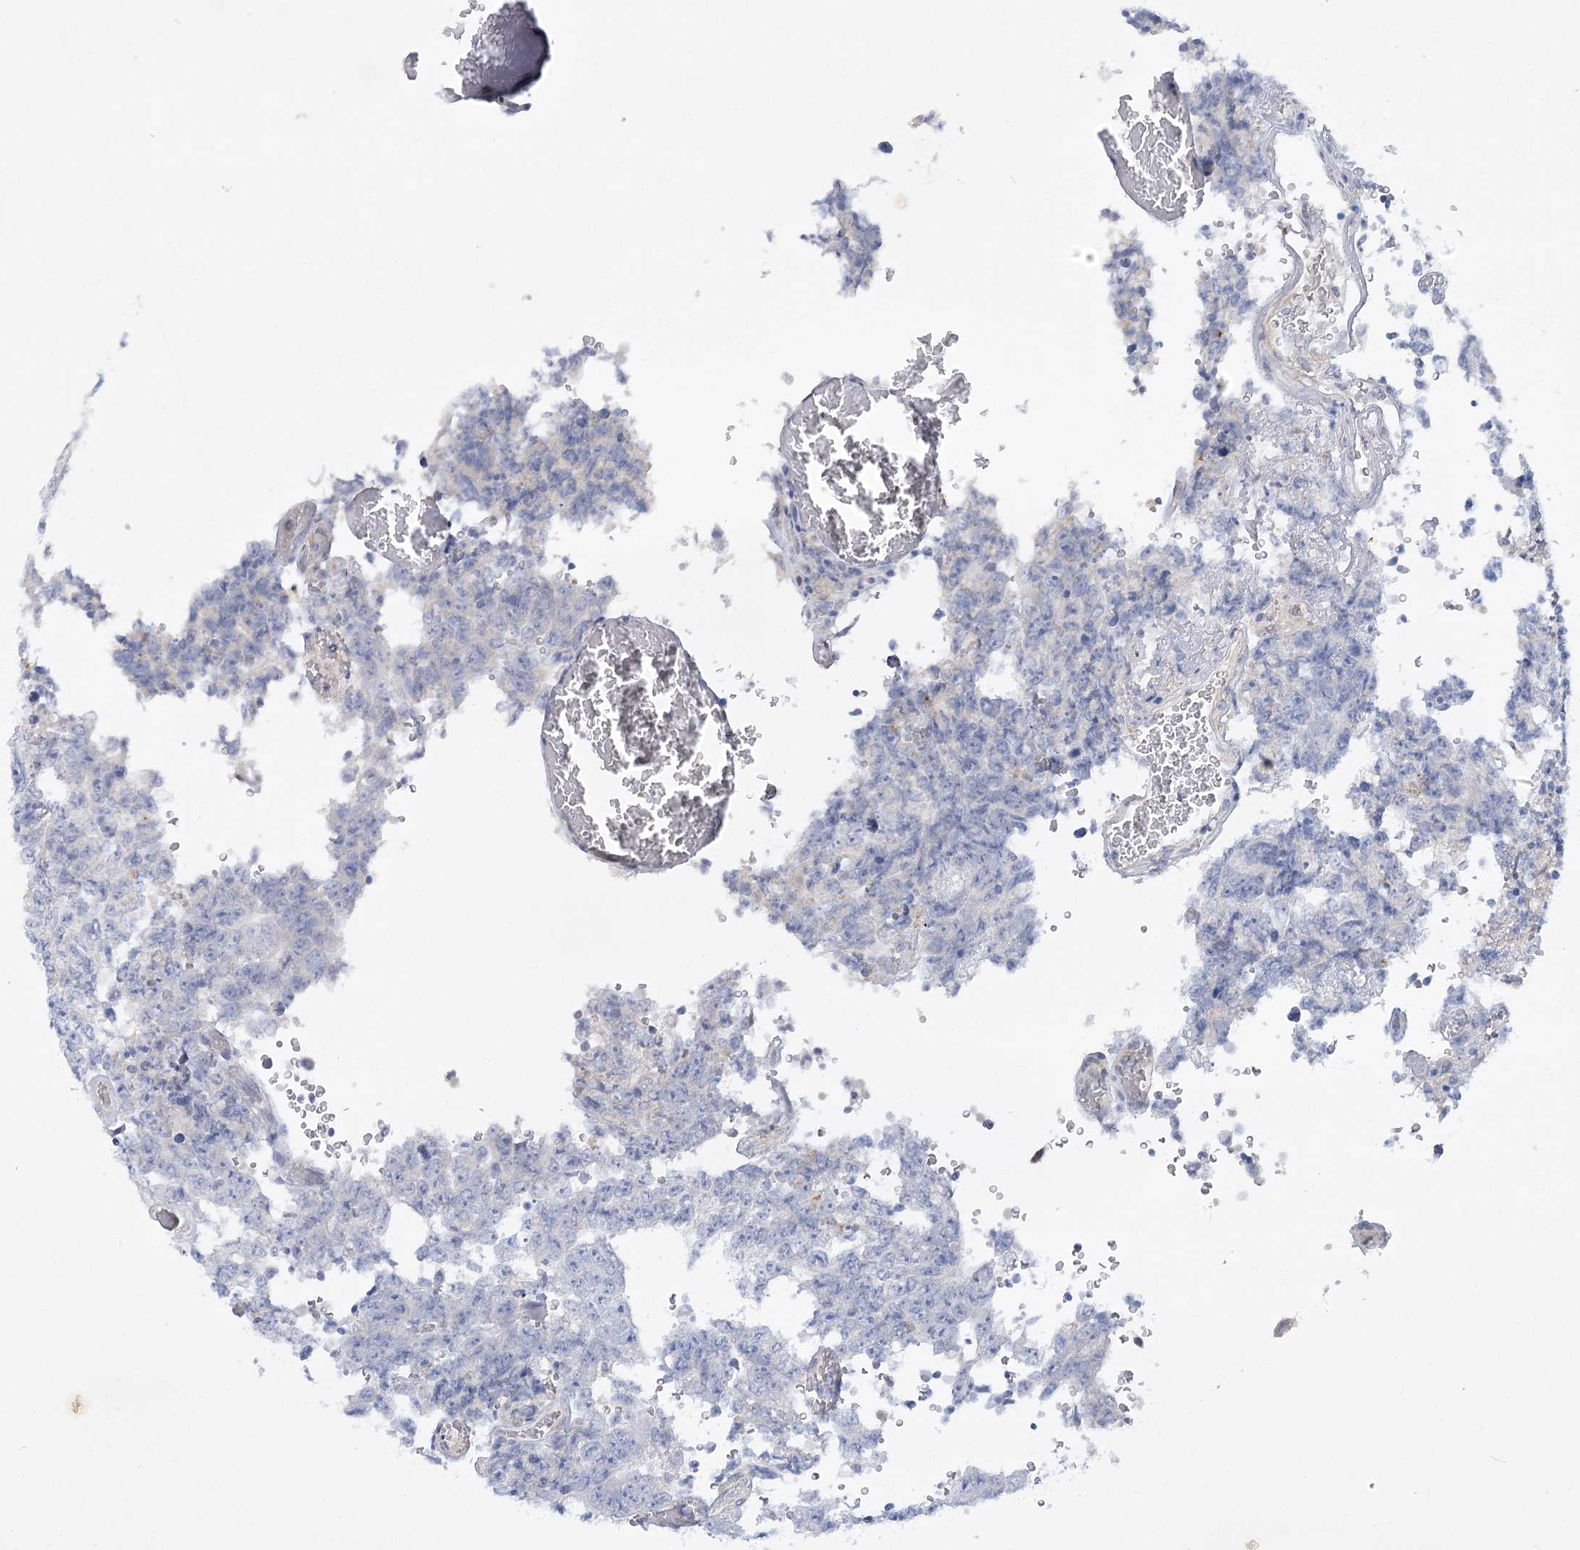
{"staining": {"intensity": "negative", "quantity": "none", "location": "none"}, "tissue": "testis cancer", "cell_type": "Tumor cells", "image_type": "cancer", "snomed": [{"axis": "morphology", "description": "Carcinoma, Embryonal, NOS"}, {"axis": "topography", "description": "Testis"}], "caption": "Immunohistochemical staining of testis cancer exhibits no significant positivity in tumor cells.", "gene": "AAMDC", "patient": {"sex": "male", "age": 26}}